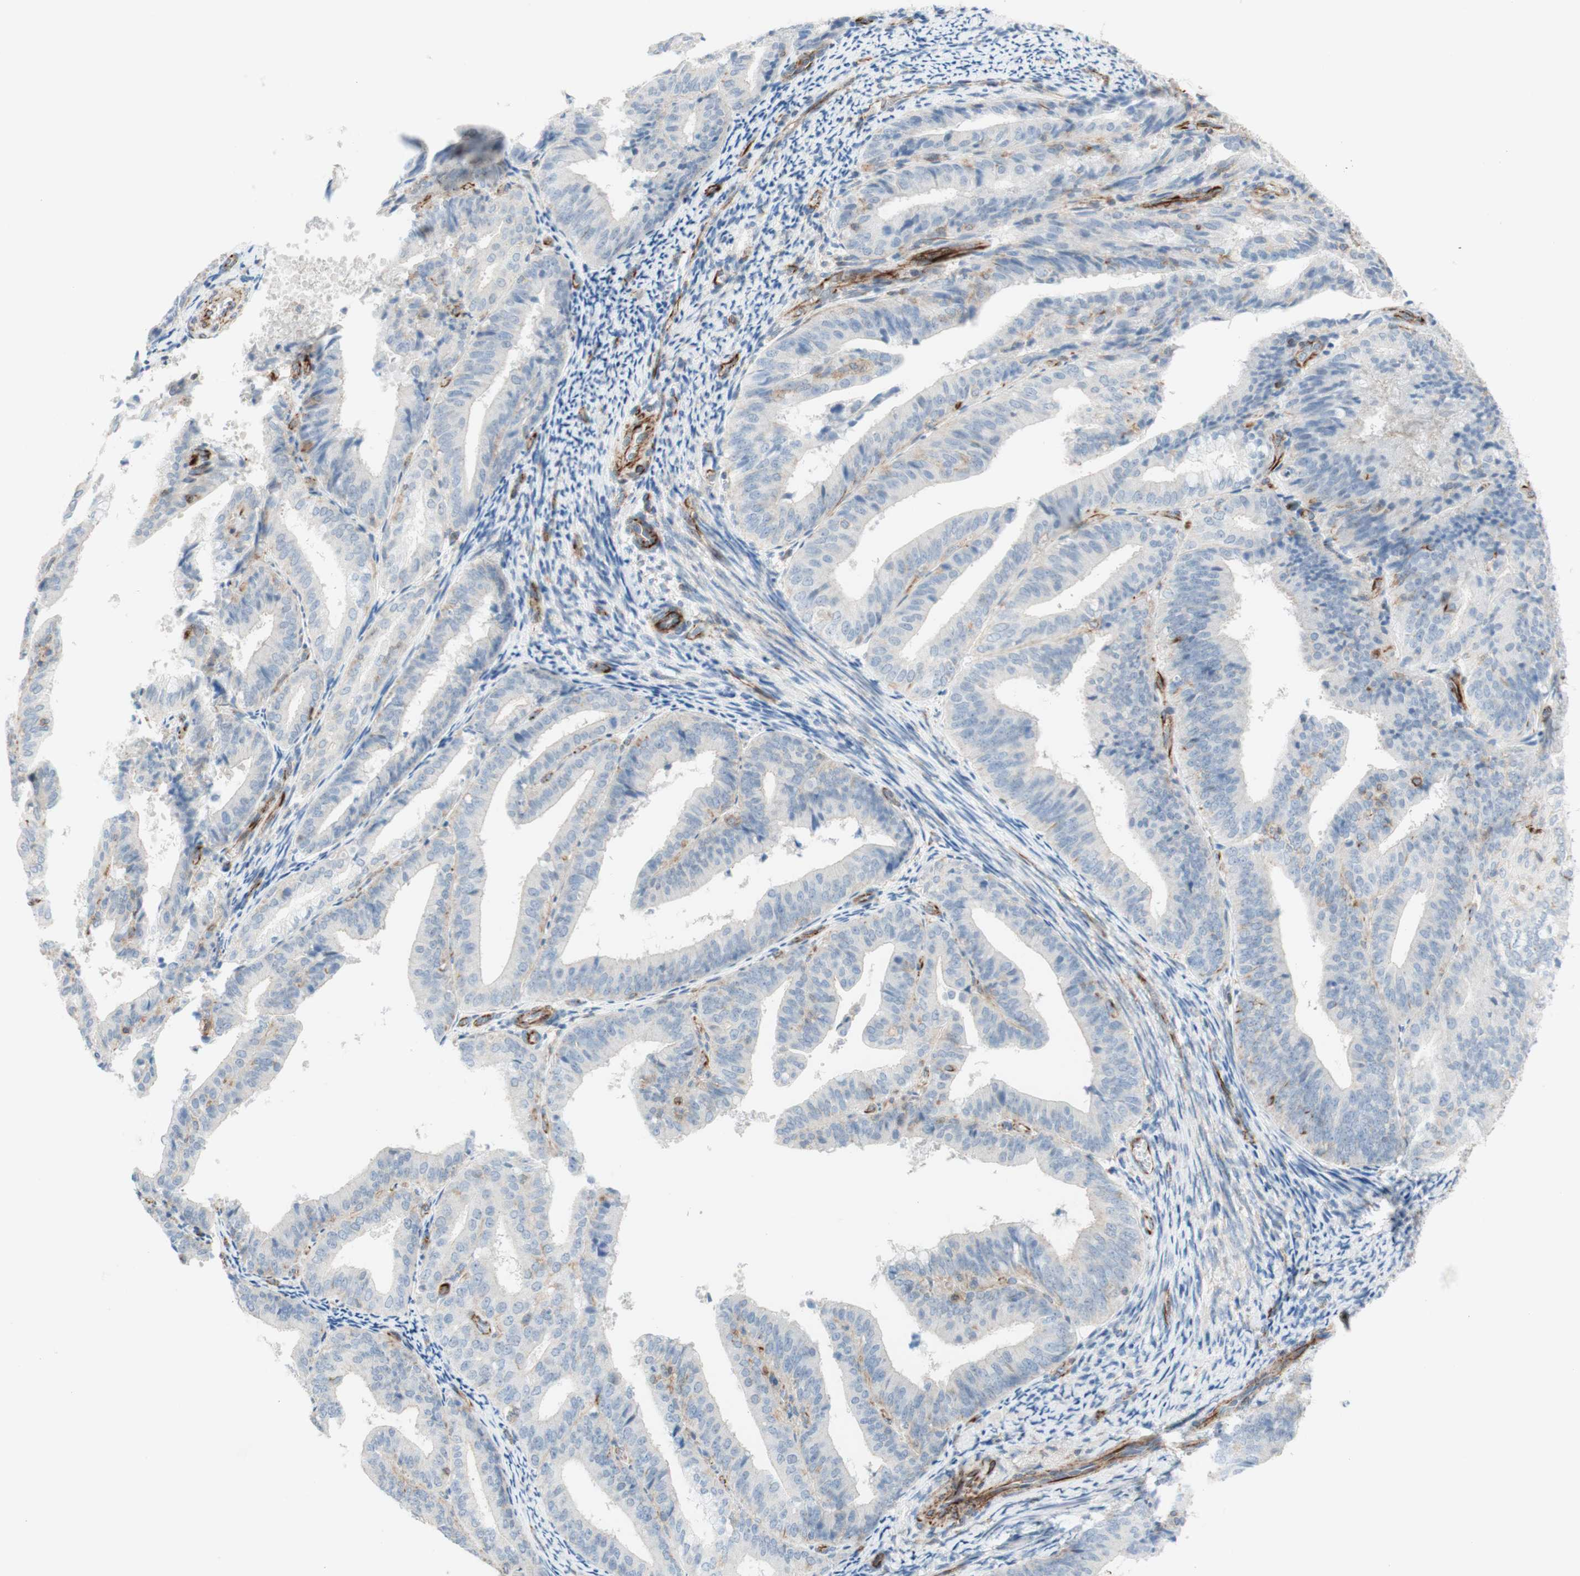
{"staining": {"intensity": "strong", "quantity": "<25%", "location": "cytoplasmic/membranous"}, "tissue": "endometrial cancer", "cell_type": "Tumor cells", "image_type": "cancer", "snomed": [{"axis": "morphology", "description": "Adenocarcinoma, NOS"}, {"axis": "topography", "description": "Endometrium"}], "caption": "Immunohistochemistry of human endometrial cancer (adenocarcinoma) shows medium levels of strong cytoplasmic/membranous expression in about <25% of tumor cells.", "gene": "POU2AF1", "patient": {"sex": "female", "age": 63}}